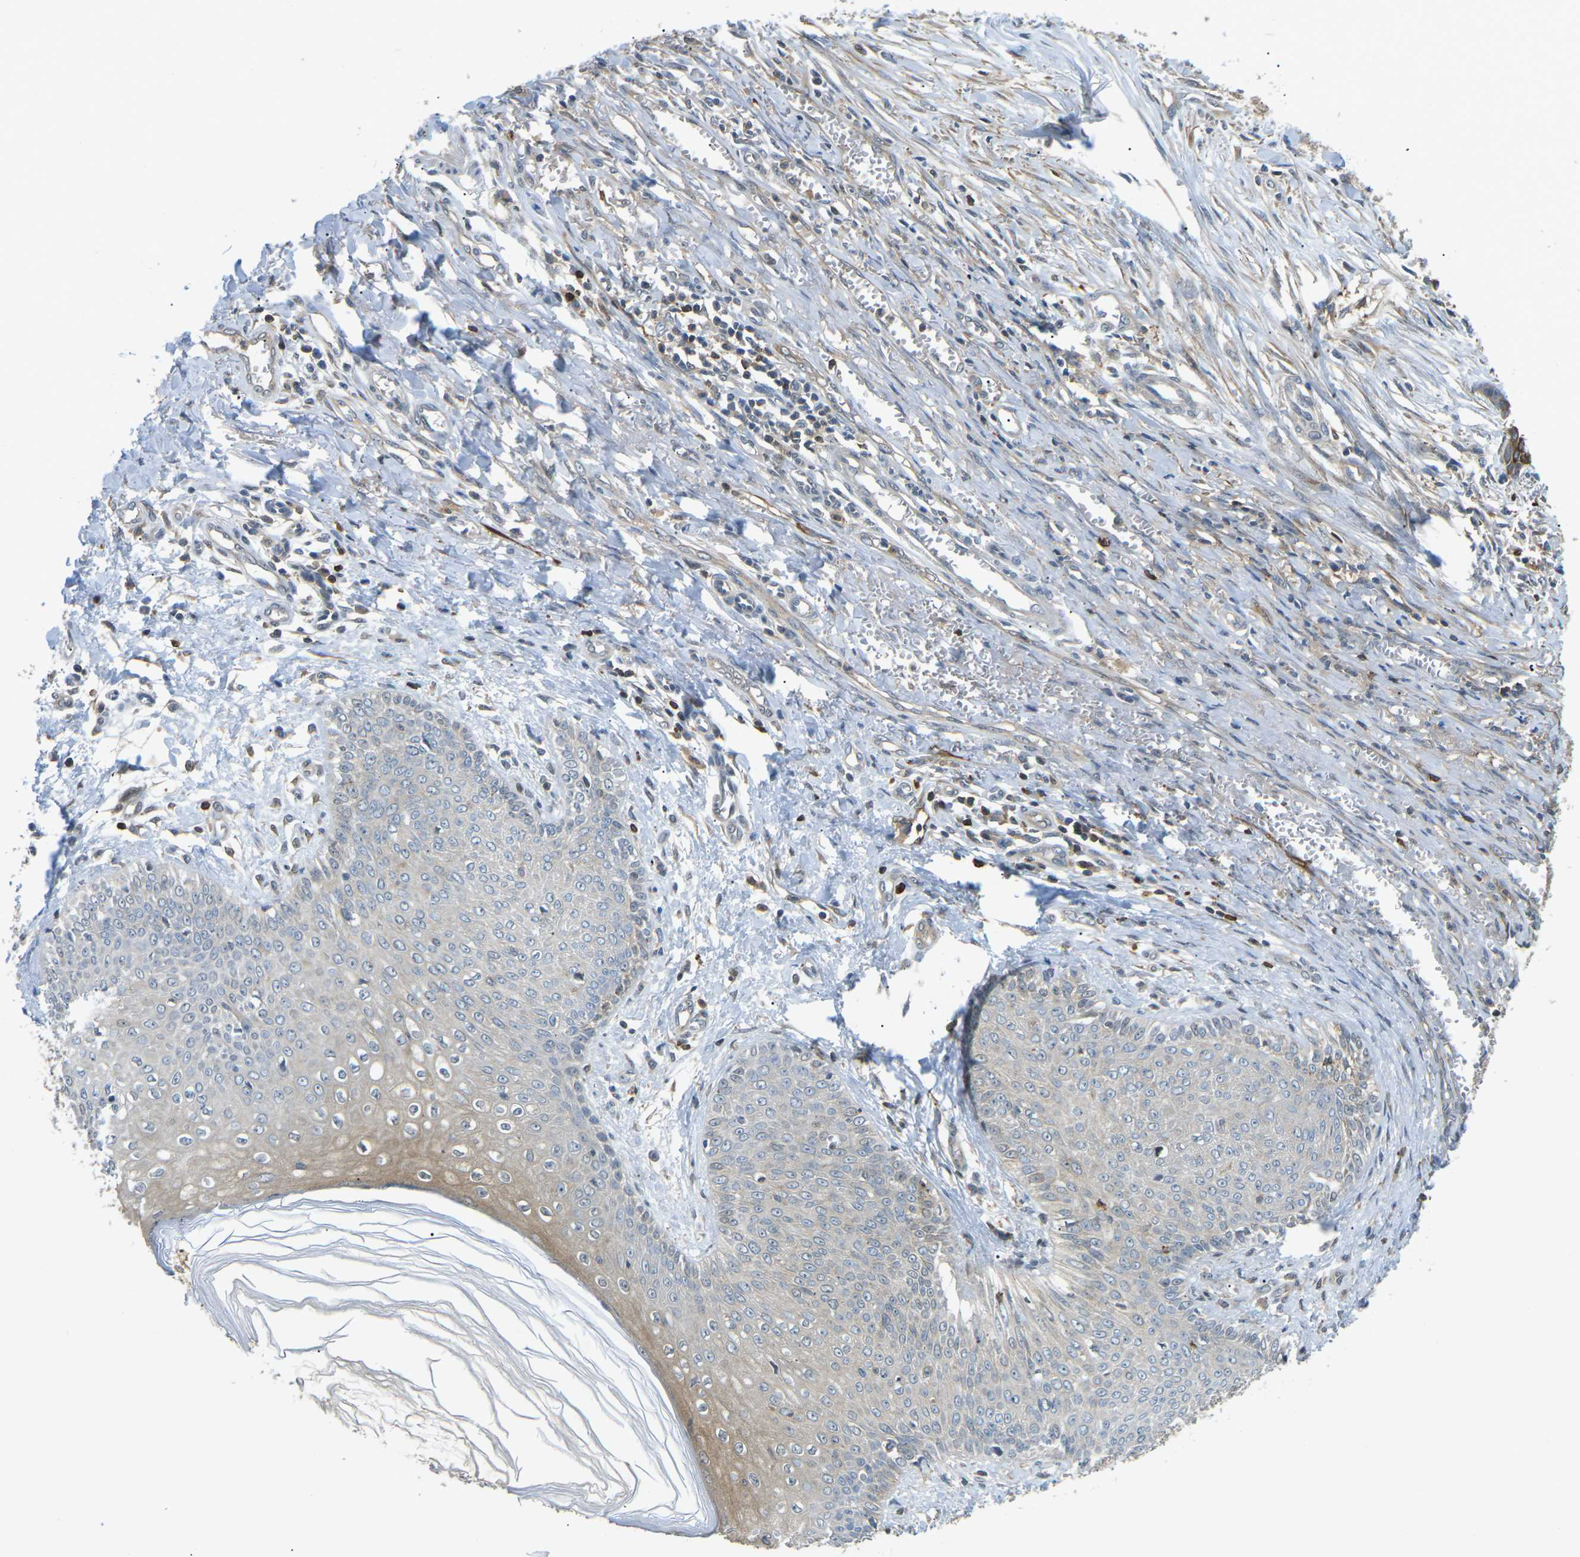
{"staining": {"intensity": "strong", "quantity": "25%-75%", "location": "cytoplasmic/membranous"}, "tissue": "skin cancer", "cell_type": "Tumor cells", "image_type": "cancer", "snomed": [{"axis": "morphology", "description": "Basal cell carcinoma"}, {"axis": "topography", "description": "Skin"}], "caption": "A photomicrograph of human skin basal cell carcinoma stained for a protein exhibits strong cytoplasmic/membranous brown staining in tumor cells.", "gene": "PIEZO2", "patient": {"sex": "female", "age": 64}}